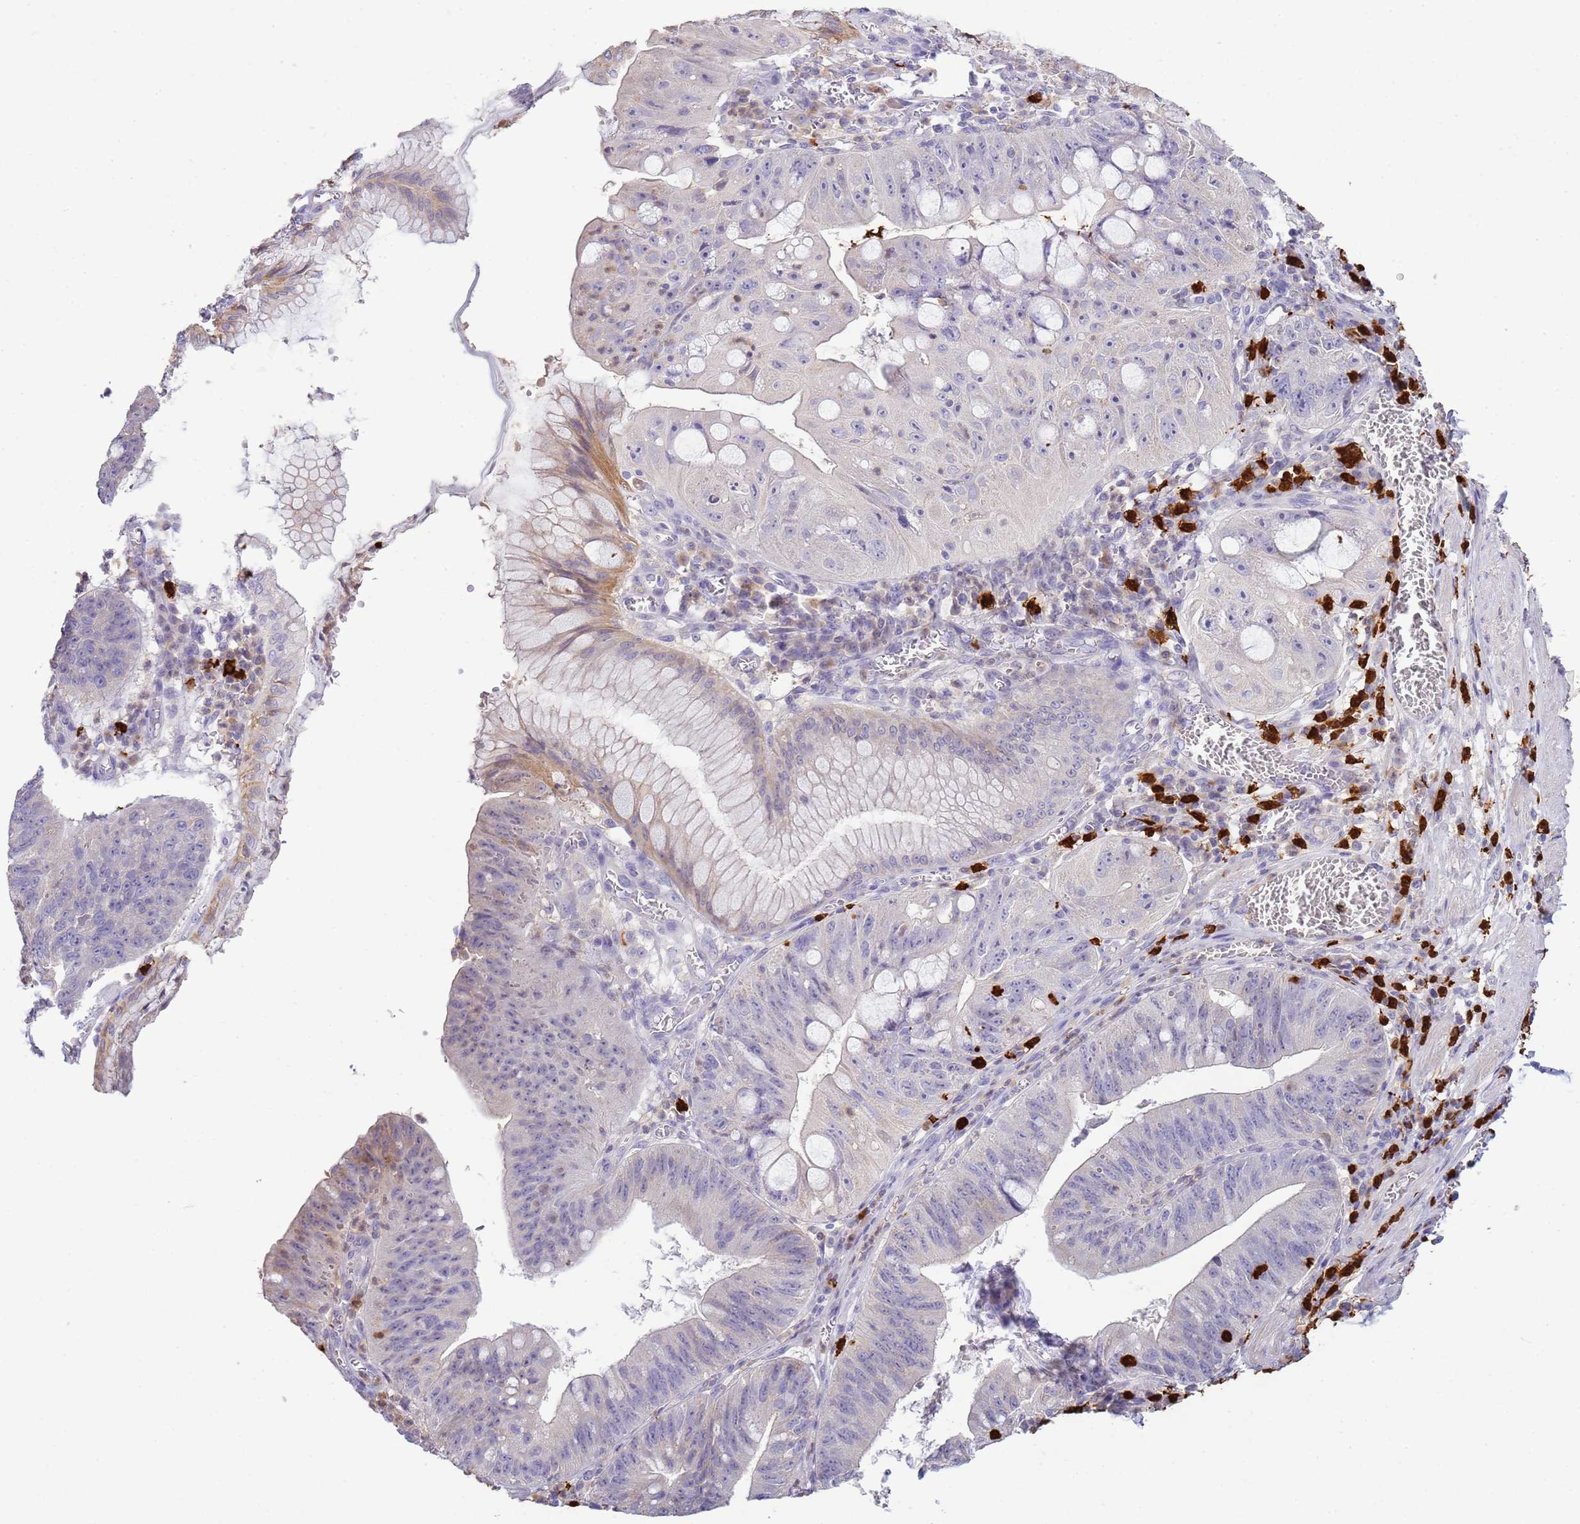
{"staining": {"intensity": "negative", "quantity": "none", "location": "none"}, "tissue": "stomach cancer", "cell_type": "Tumor cells", "image_type": "cancer", "snomed": [{"axis": "morphology", "description": "Adenocarcinoma, NOS"}, {"axis": "topography", "description": "Stomach"}], "caption": "Immunohistochemistry (IHC) photomicrograph of stomach adenocarcinoma stained for a protein (brown), which displays no staining in tumor cells.", "gene": "IL2RG", "patient": {"sex": "male", "age": 59}}